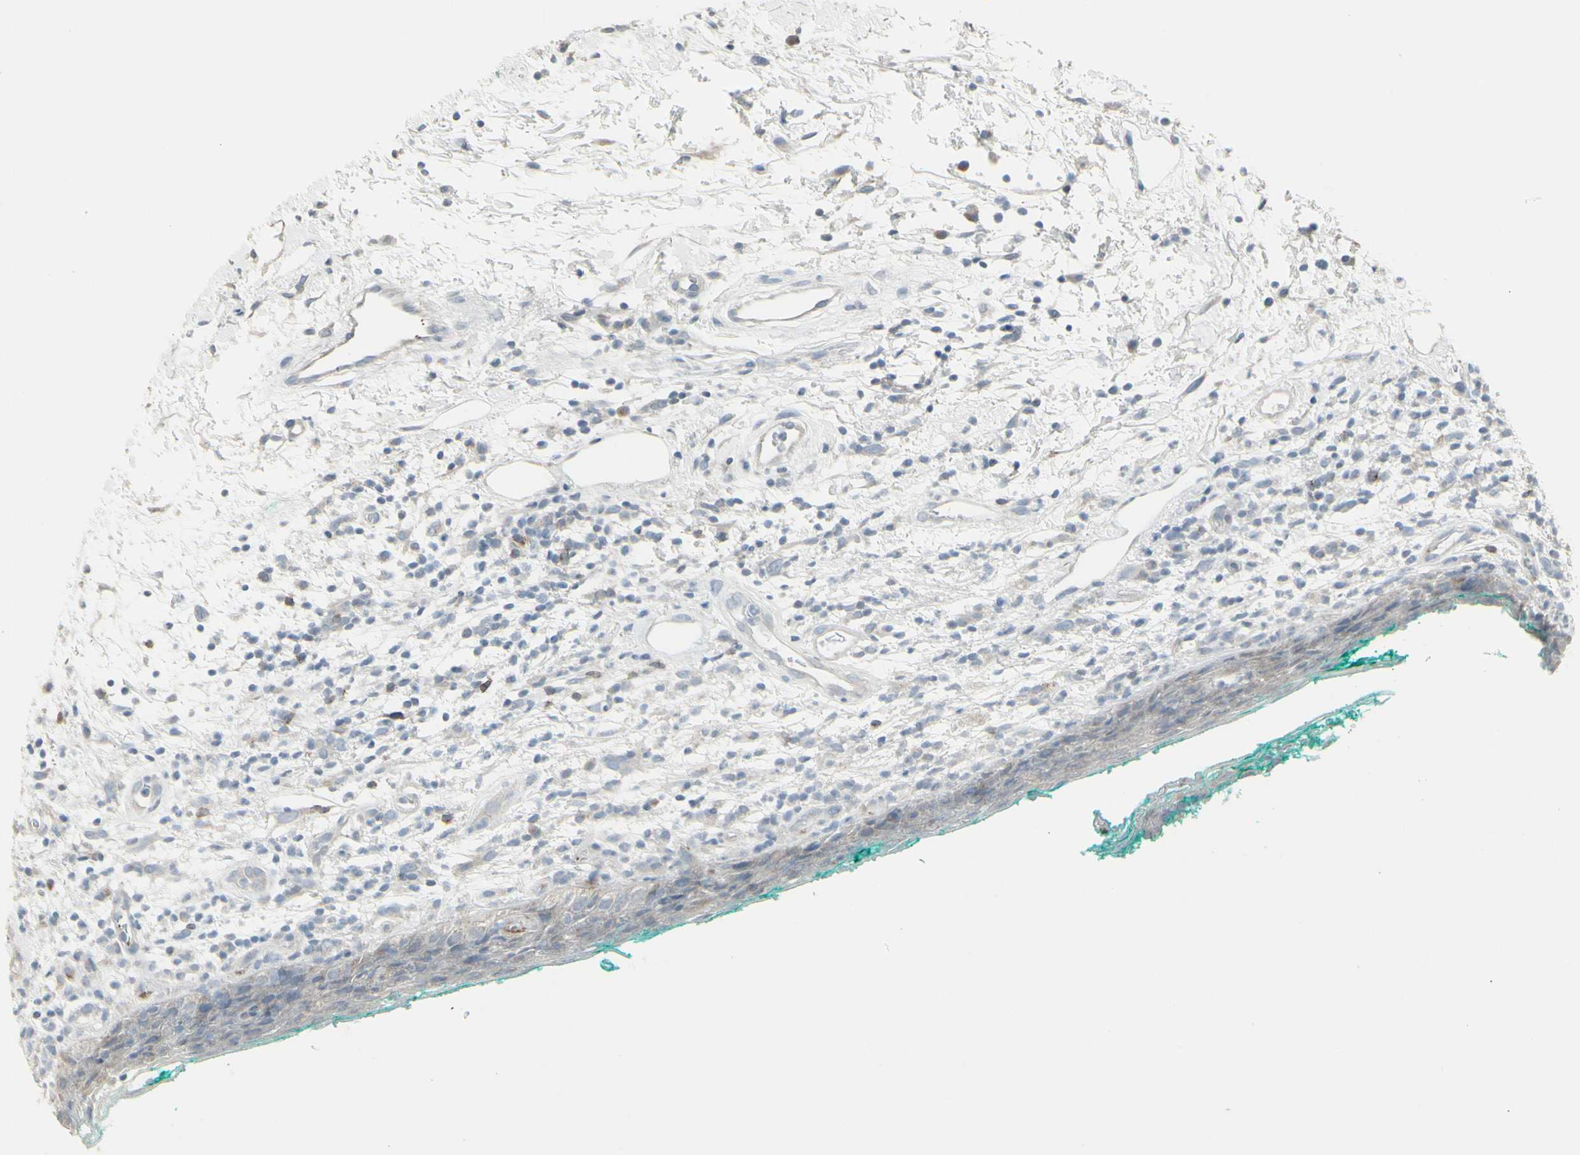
{"staining": {"intensity": "weak", "quantity": "25%-75%", "location": "cytoplasmic/membranous"}, "tissue": "oral mucosa", "cell_type": "Squamous epithelial cells", "image_type": "normal", "snomed": [{"axis": "morphology", "description": "Normal tissue, NOS"}, {"axis": "topography", "description": "Skeletal muscle"}, {"axis": "topography", "description": "Oral tissue"}, {"axis": "topography", "description": "Peripheral nerve tissue"}], "caption": "A histopathology image of oral mucosa stained for a protein shows weak cytoplasmic/membranous brown staining in squamous epithelial cells.", "gene": "CD79B", "patient": {"sex": "female", "age": 84}}